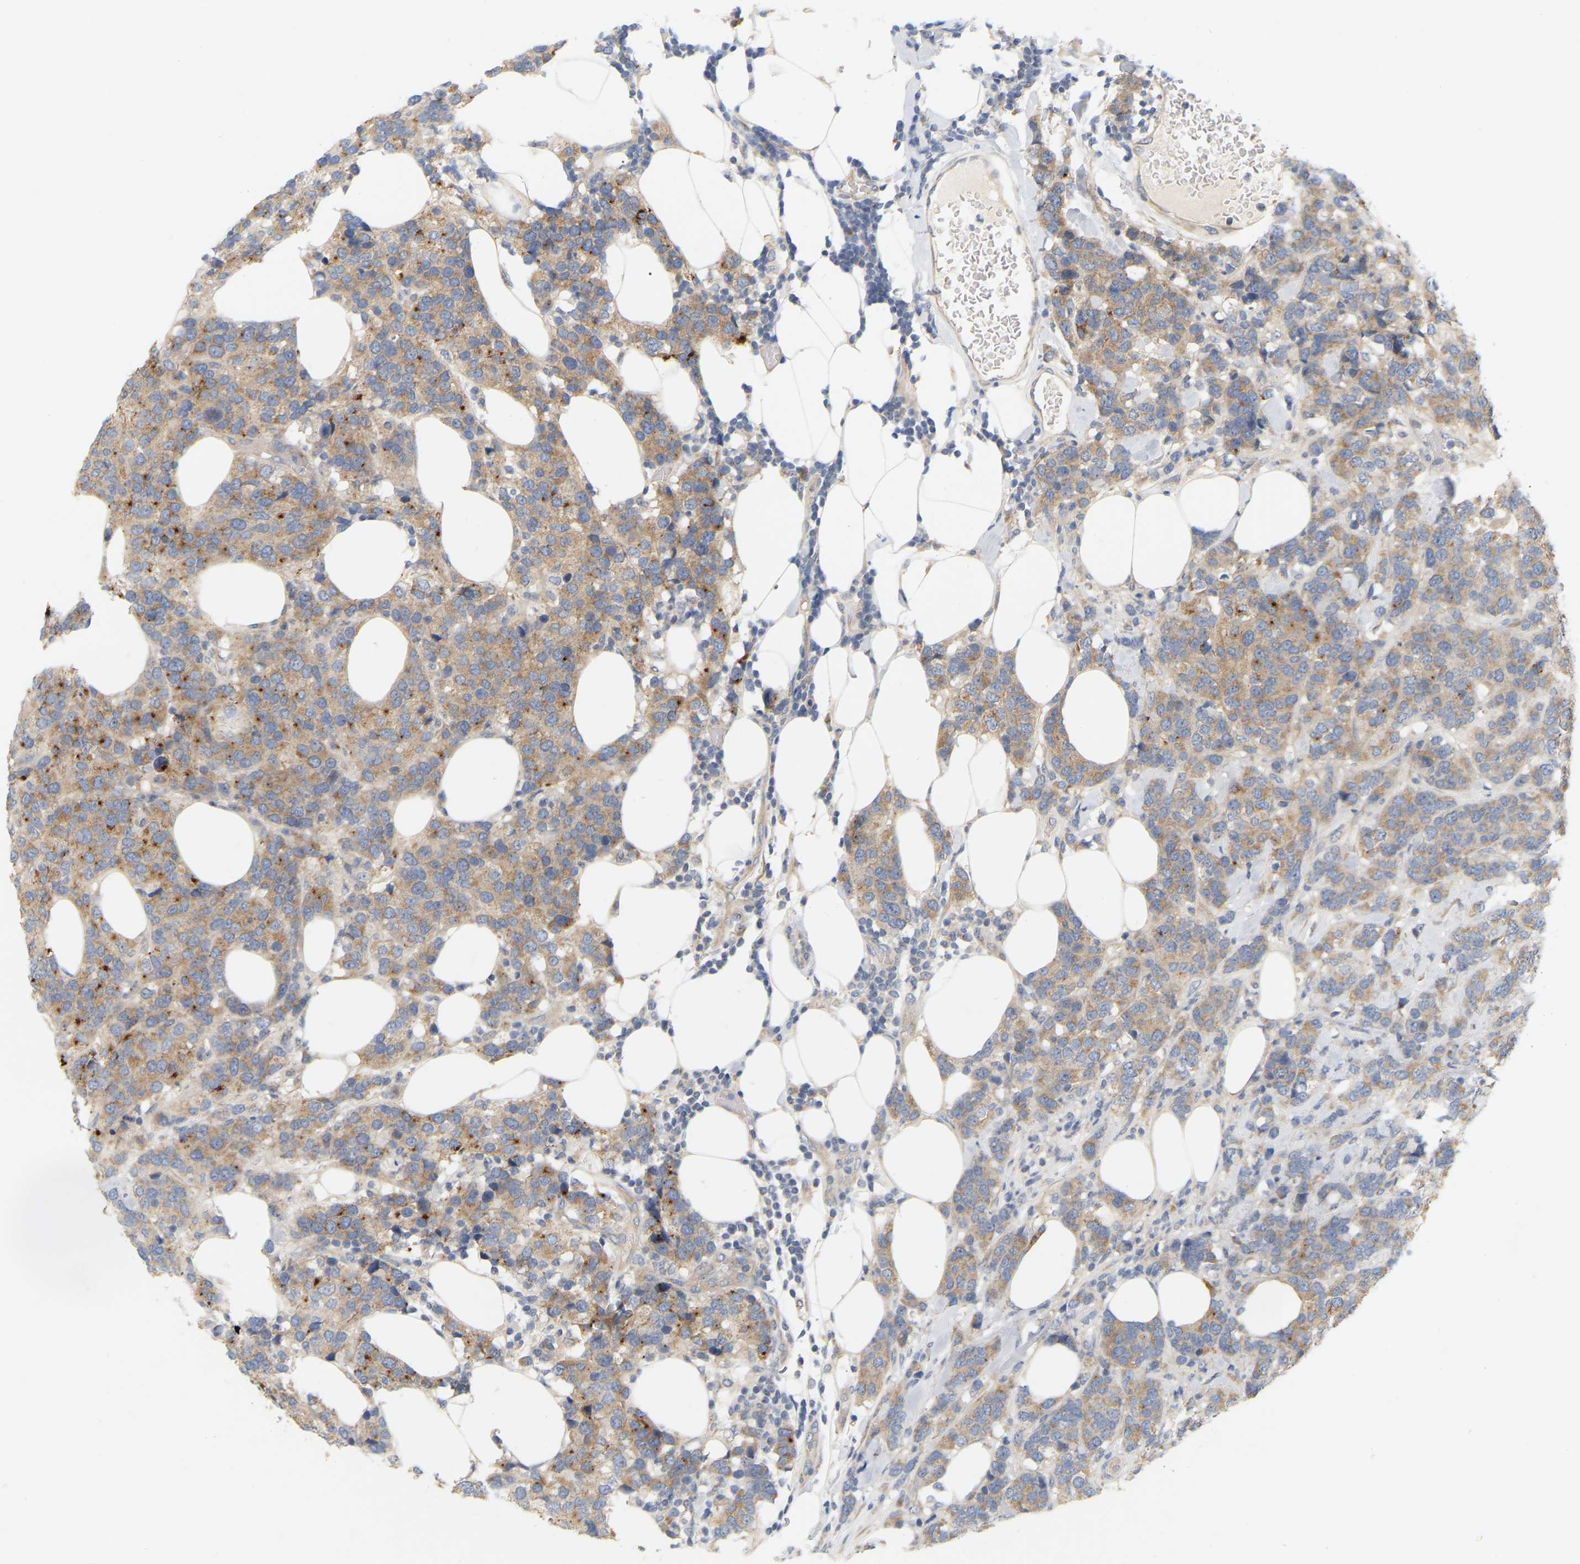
{"staining": {"intensity": "moderate", "quantity": ">75%", "location": "cytoplasmic/membranous"}, "tissue": "breast cancer", "cell_type": "Tumor cells", "image_type": "cancer", "snomed": [{"axis": "morphology", "description": "Lobular carcinoma"}, {"axis": "topography", "description": "Breast"}], "caption": "Immunohistochemistry (DAB (3,3'-diaminobenzidine)) staining of breast cancer (lobular carcinoma) shows moderate cytoplasmic/membranous protein positivity in approximately >75% of tumor cells.", "gene": "MINDY4", "patient": {"sex": "female", "age": 59}}